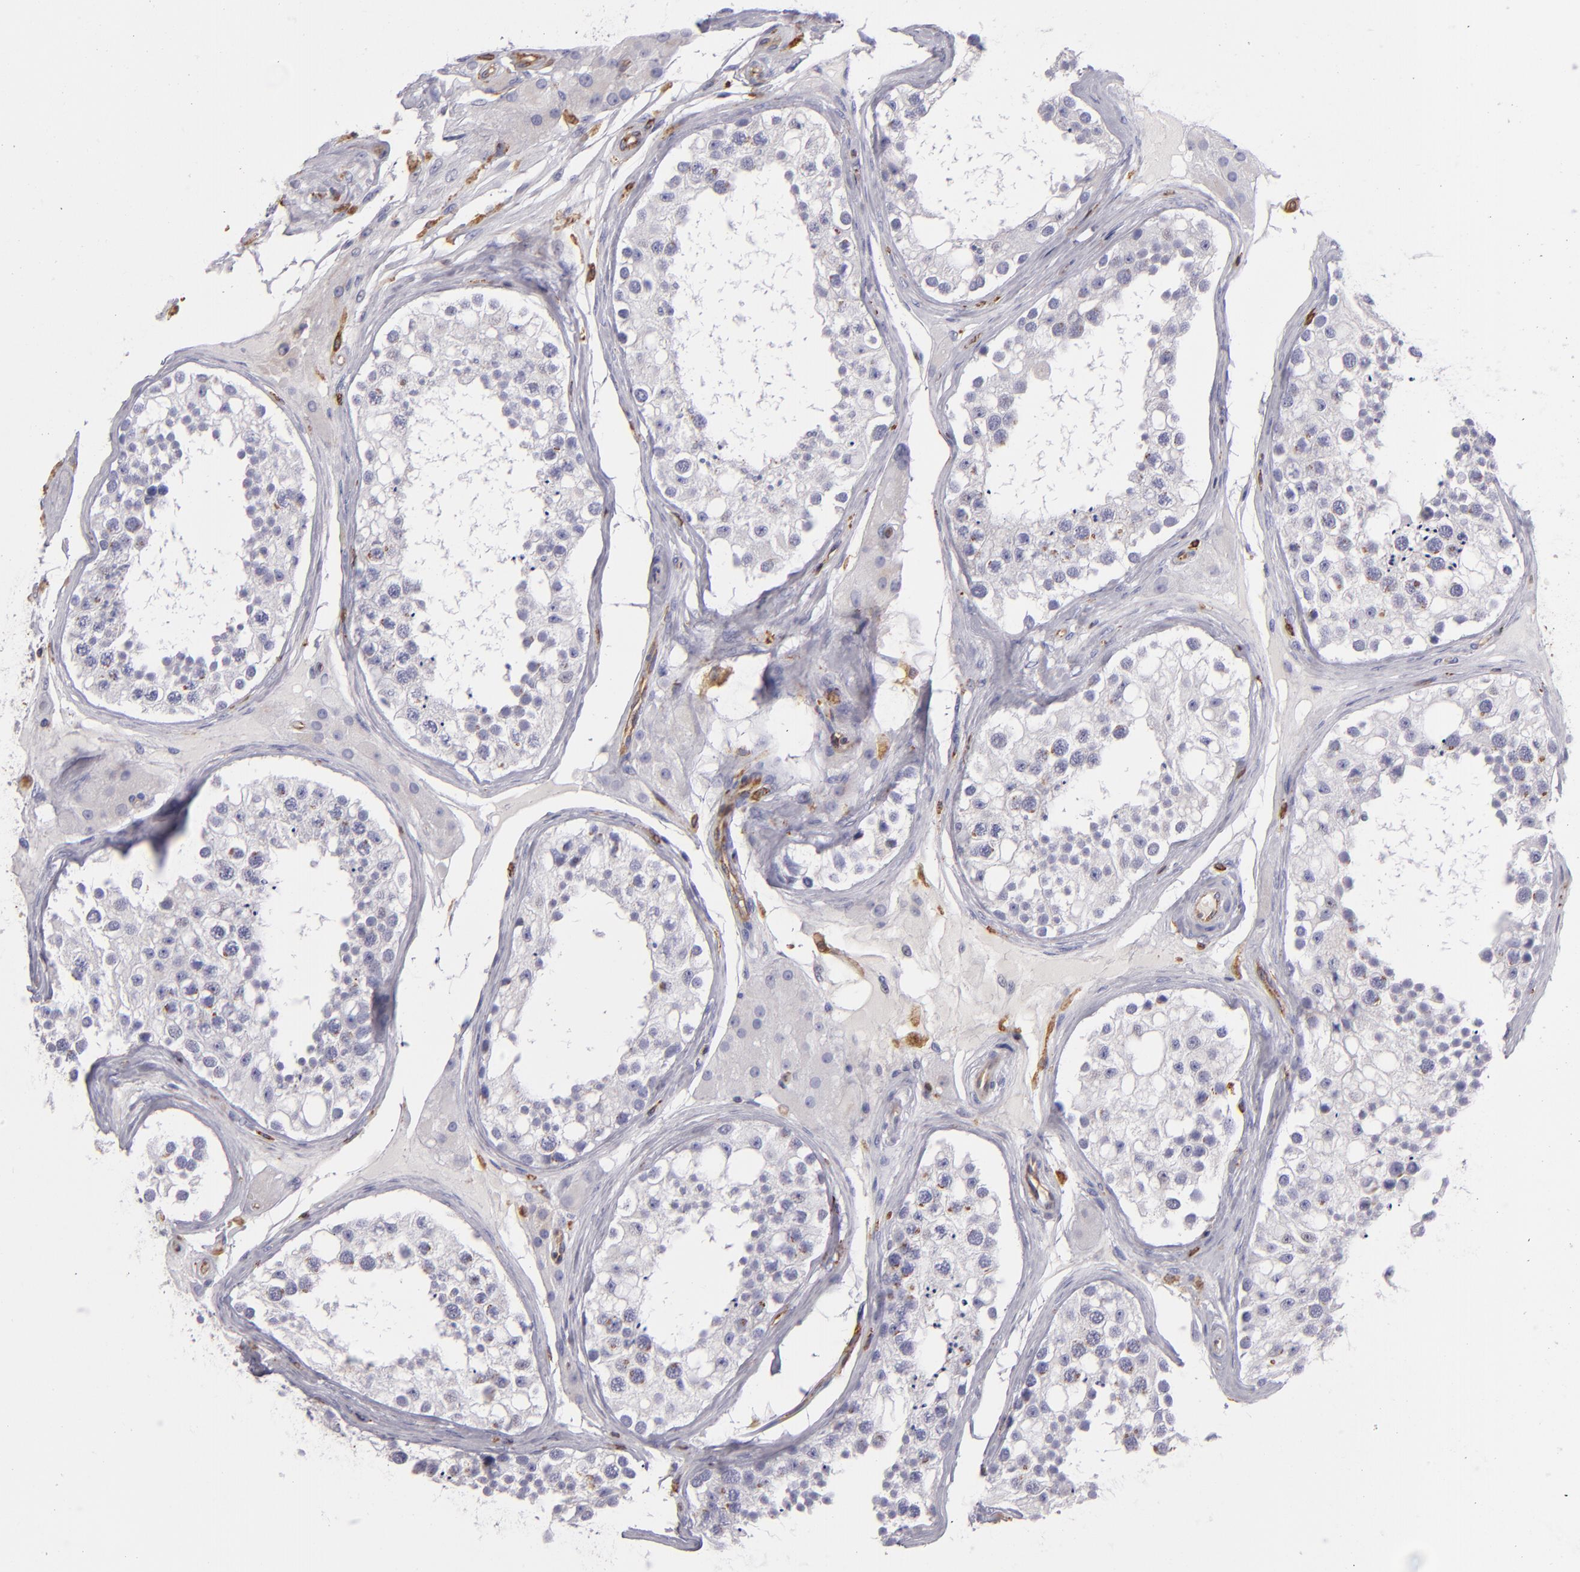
{"staining": {"intensity": "weak", "quantity": "<25%", "location": "cytoplasmic/membranous"}, "tissue": "testis", "cell_type": "Cells in seminiferous ducts", "image_type": "normal", "snomed": [{"axis": "morphology", "description": "Normal tissue, NOS"}, {"axis": "topography", "description": "Testis"}], "caption": "This is a micrograph of IHC staining of normal testis, which shows no expression in cells in seminiferous ducts.", "gene": "CD74", "patient": {"sex": "male", "age": 68}}